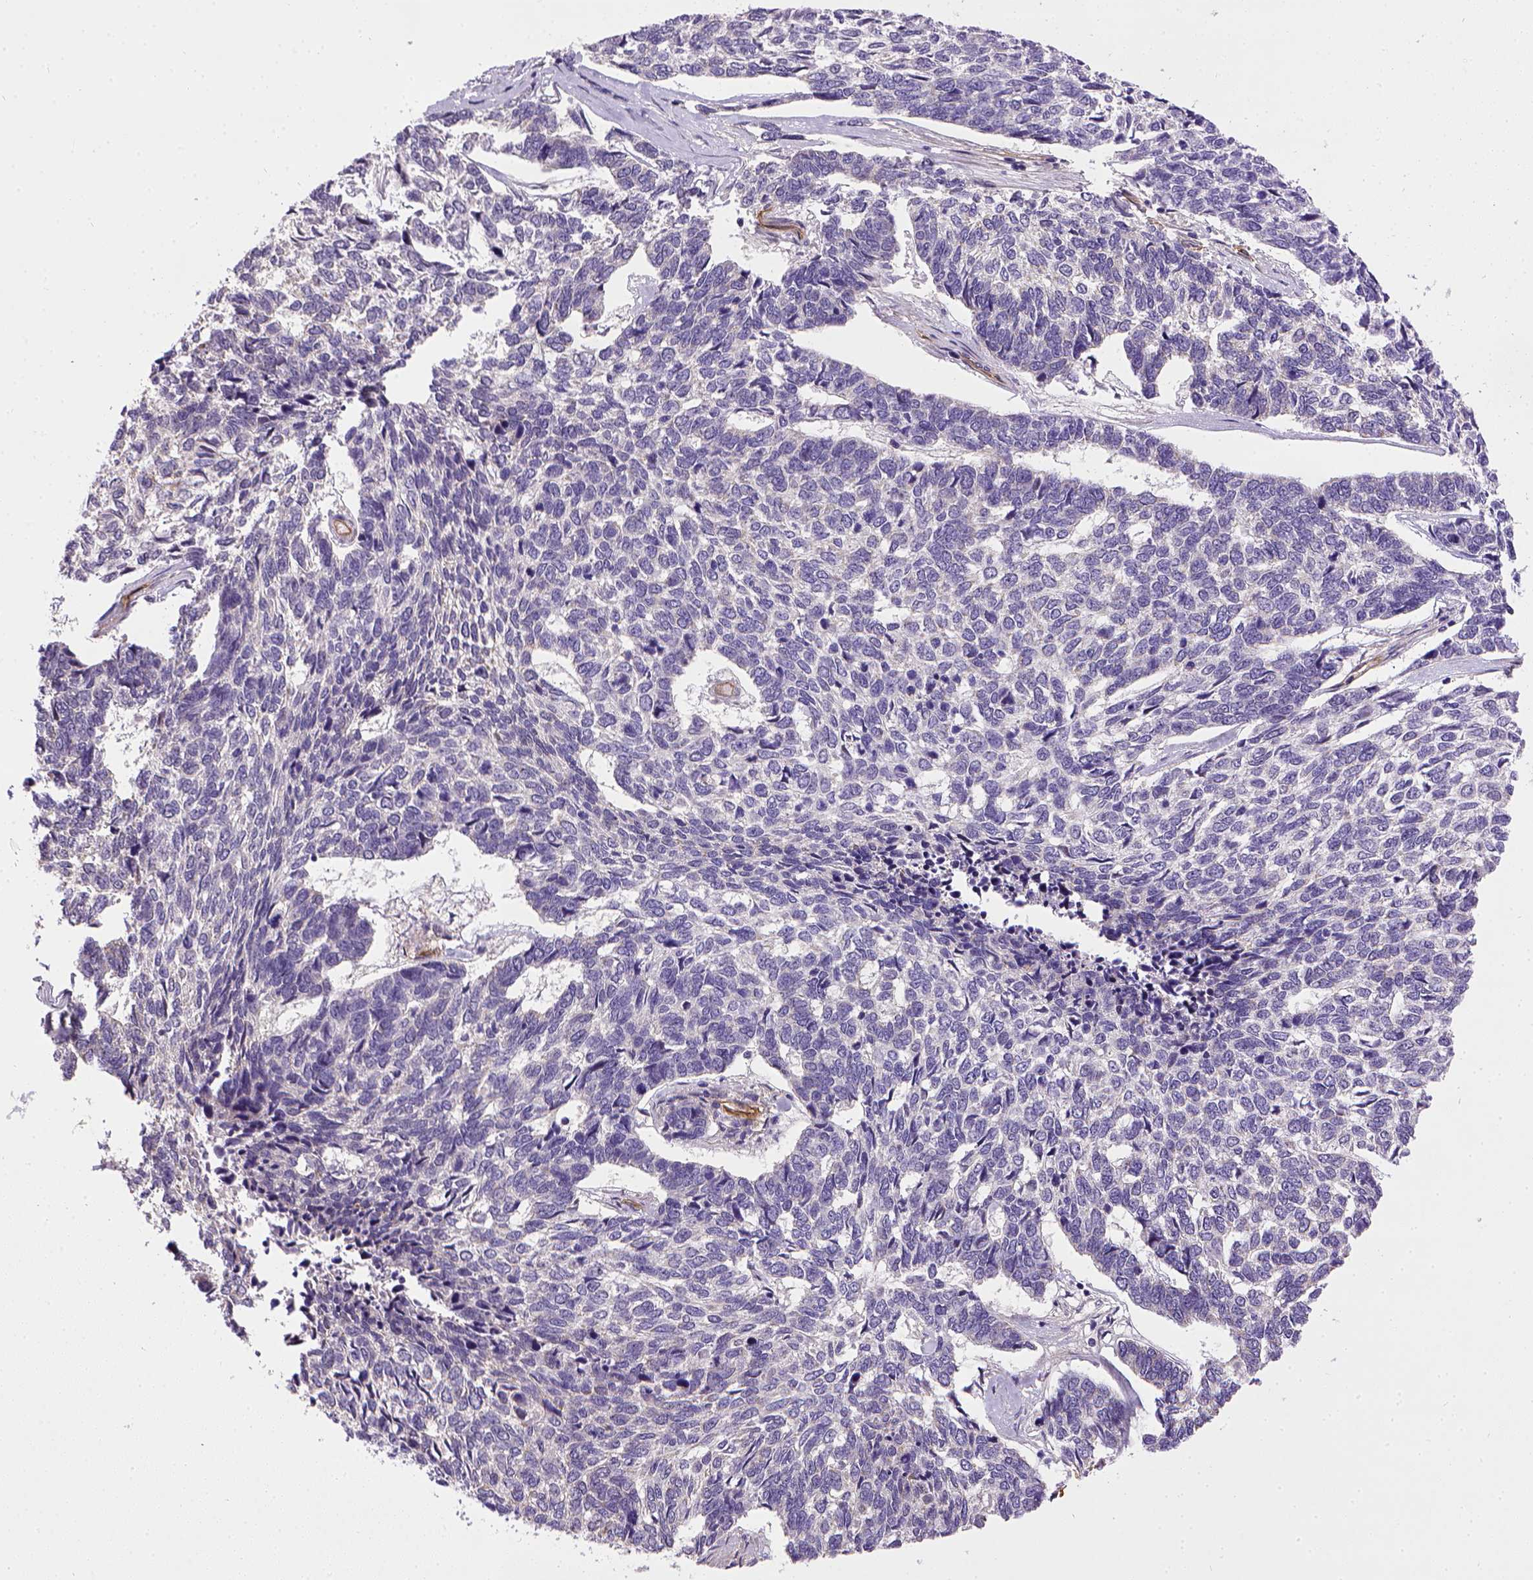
{"staining": {"intensity": "negative", "quantity": "none", "location": "none"}, "tissue": "skin cancer", "cell_type": "Tumor cells", "image_type": "cancer", "snomed": [{"axis": "morphology", "description": "Basal cell carcinoma"}, {"axis": "topography", "description": "Skin"}], "caption": "The image shows no staining of tumor cells in basal cell carcinoma (skin).", "gene": "ENG", "patient": {"sex": "female", "age": 65}}